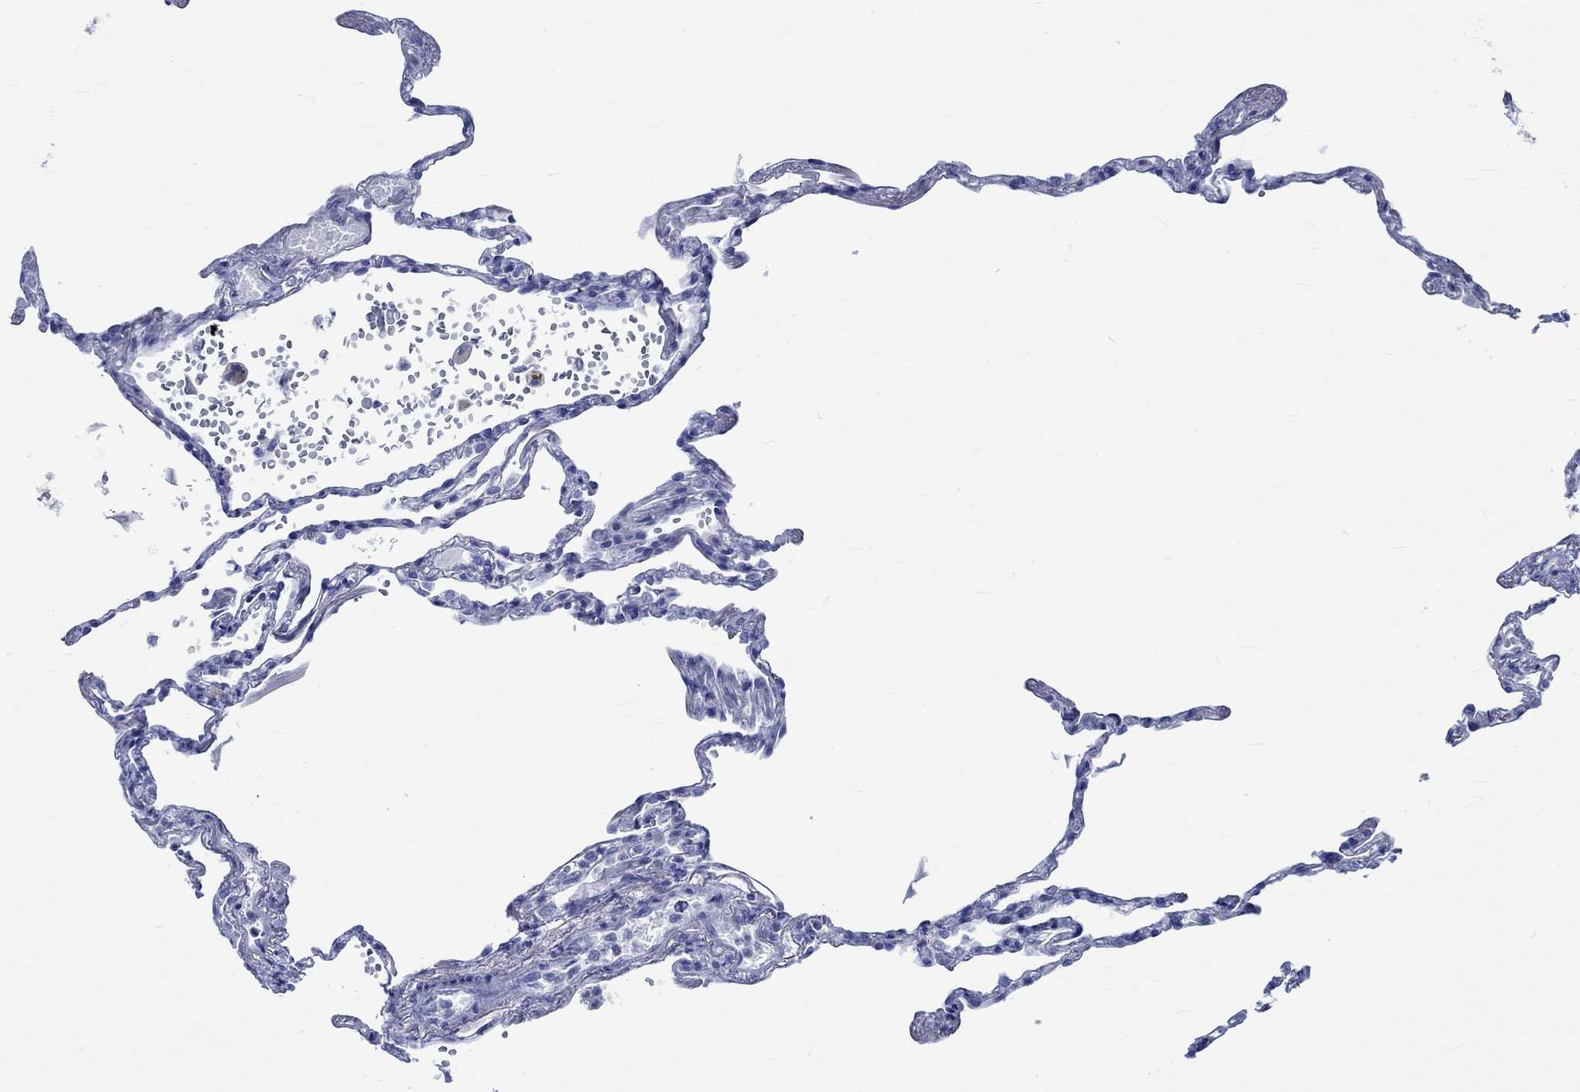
{"staining": {"intensity": "negative", "quantity": "none", "location": "none"}, "tissue": "lung", "cell_type": "Alveolar cells", "image_type": "normal", "snomed": [{"axis": "morphology", "description": "Normal tissue, NOS"}, {"axis": "topography", "description": "Lung"}], "caption": "This is a micrograph of immunohistochemistry staining of benign lung, which shows no positivity in alveolar cells.", "gene": "PTPRN2", "patient": {"sex": "male", "age": 78}}